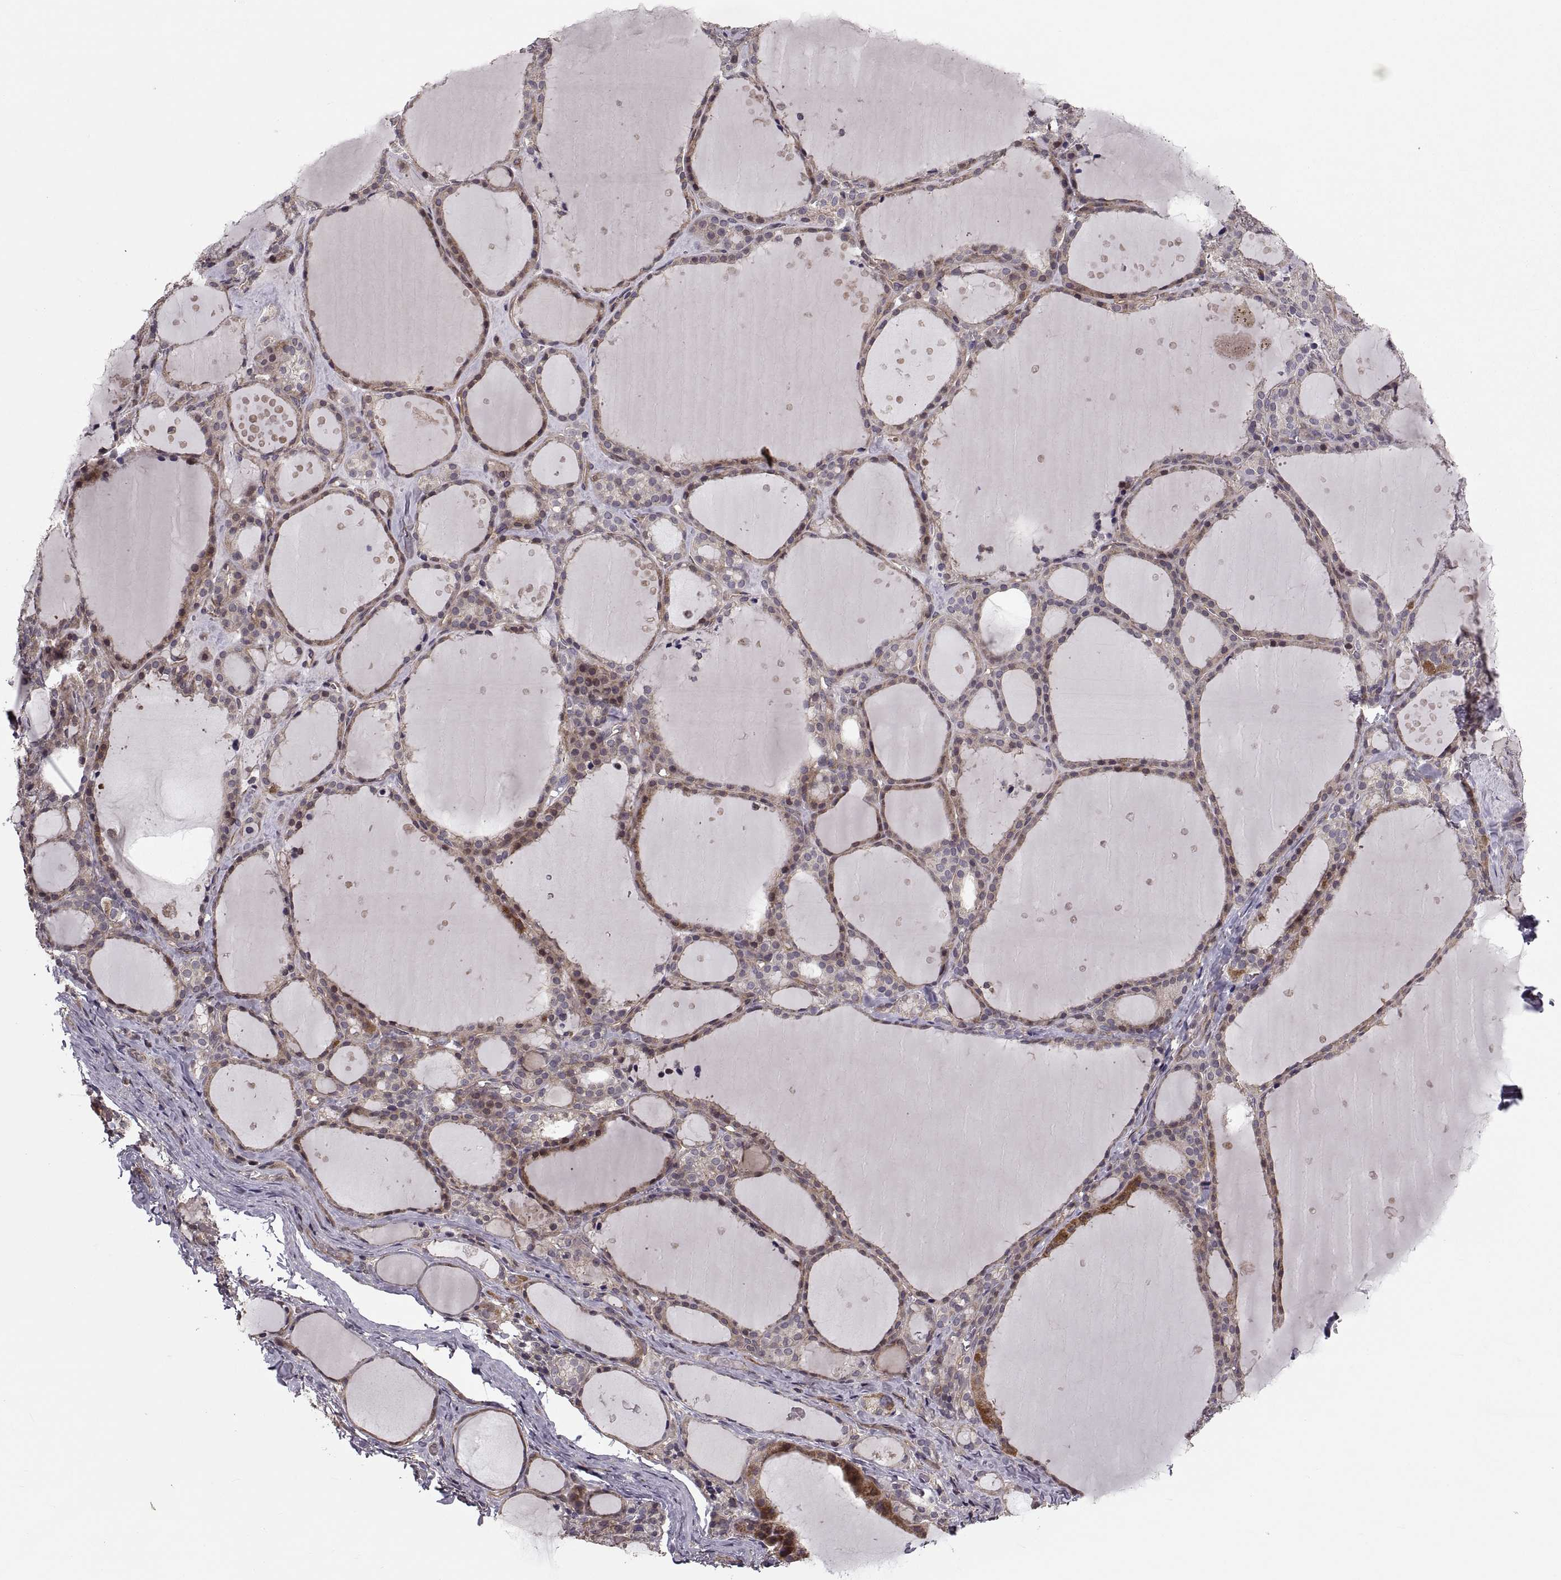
{"staining": {"intensity": "moderate", "quantity": "25%-75%", "location": "cytoplasmic/membranous"}, "tissue": "thyroid gland", "cell_type": "Glandular cells", "image_type": "normal", "snomed": [{"axis": "morphology", "description": "Normal tissue, NOS"}, {"axis": "topography", "description": "Thyroid gland"}], "caption": "The histopathology image demonstrates staining of benign thyroid gland, revealing moderate cytoplasmic/membranous protein expression (brown color) within glandular cells. (DAB (3,3'-diaminobenzidine) = brown stain, brightfield microscopy at high magnification).", "gene": "PMM2", "patient": {"sex": "male", "age": 68}}